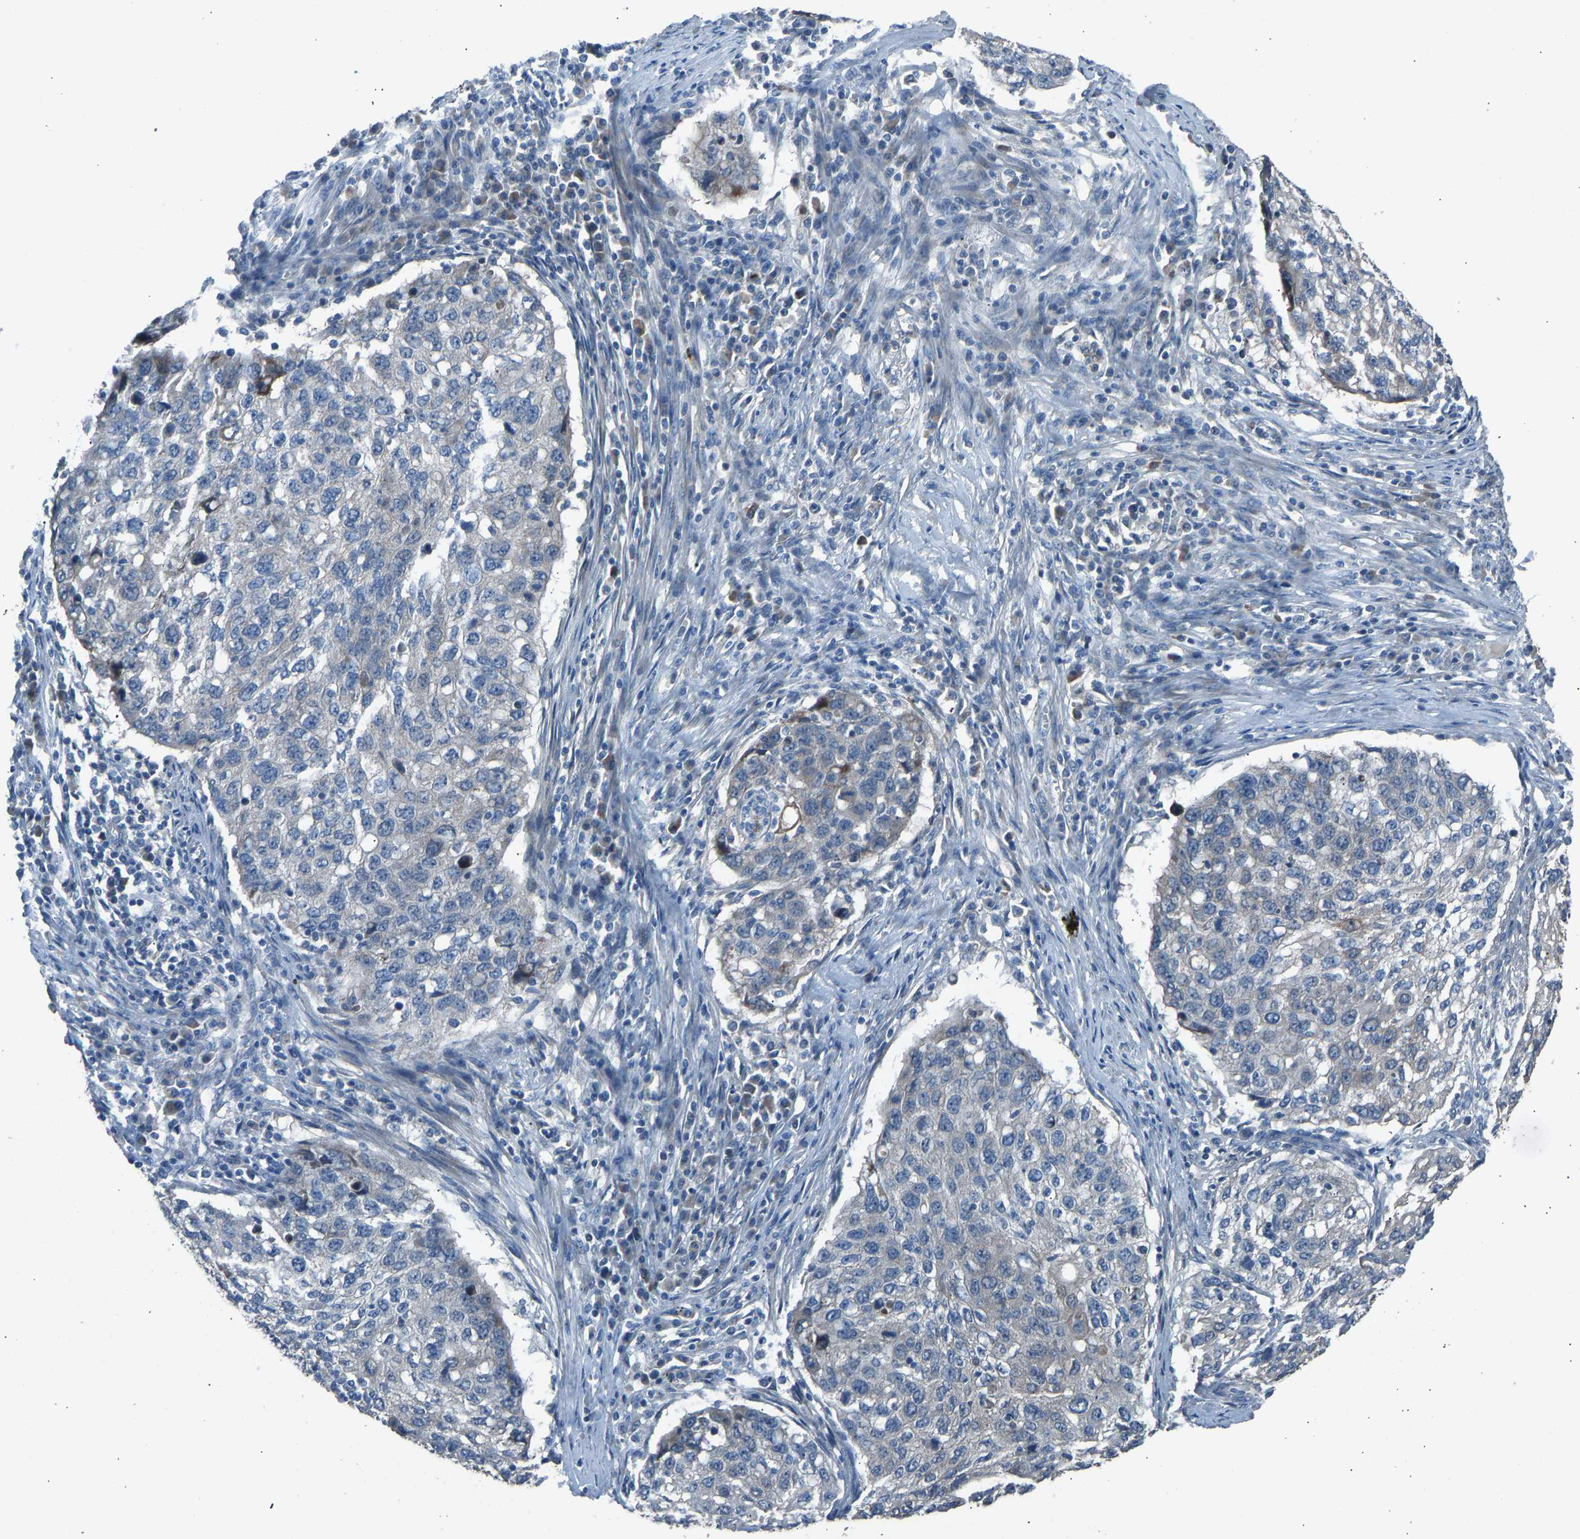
{"staining": {"intensity": "negative", "quantity": "none", "location": "none"}, "tissue": "lung cancer", "cell_type": "Tumor cells", "image_type": "cancer", "snomed": [{"axis": "morphology", "description": "Squamous cell carcinoma, NOS"}, {"axis": "topography", "description": "Lung"}], "caption": "DAB (3,3'-diaminobenzidine) immunohistochemical staining of lung cancer reveals no significant staining in tumor cells.", "gene": "TGFBR3", "patient": {"sex": "female", "age": 63}}